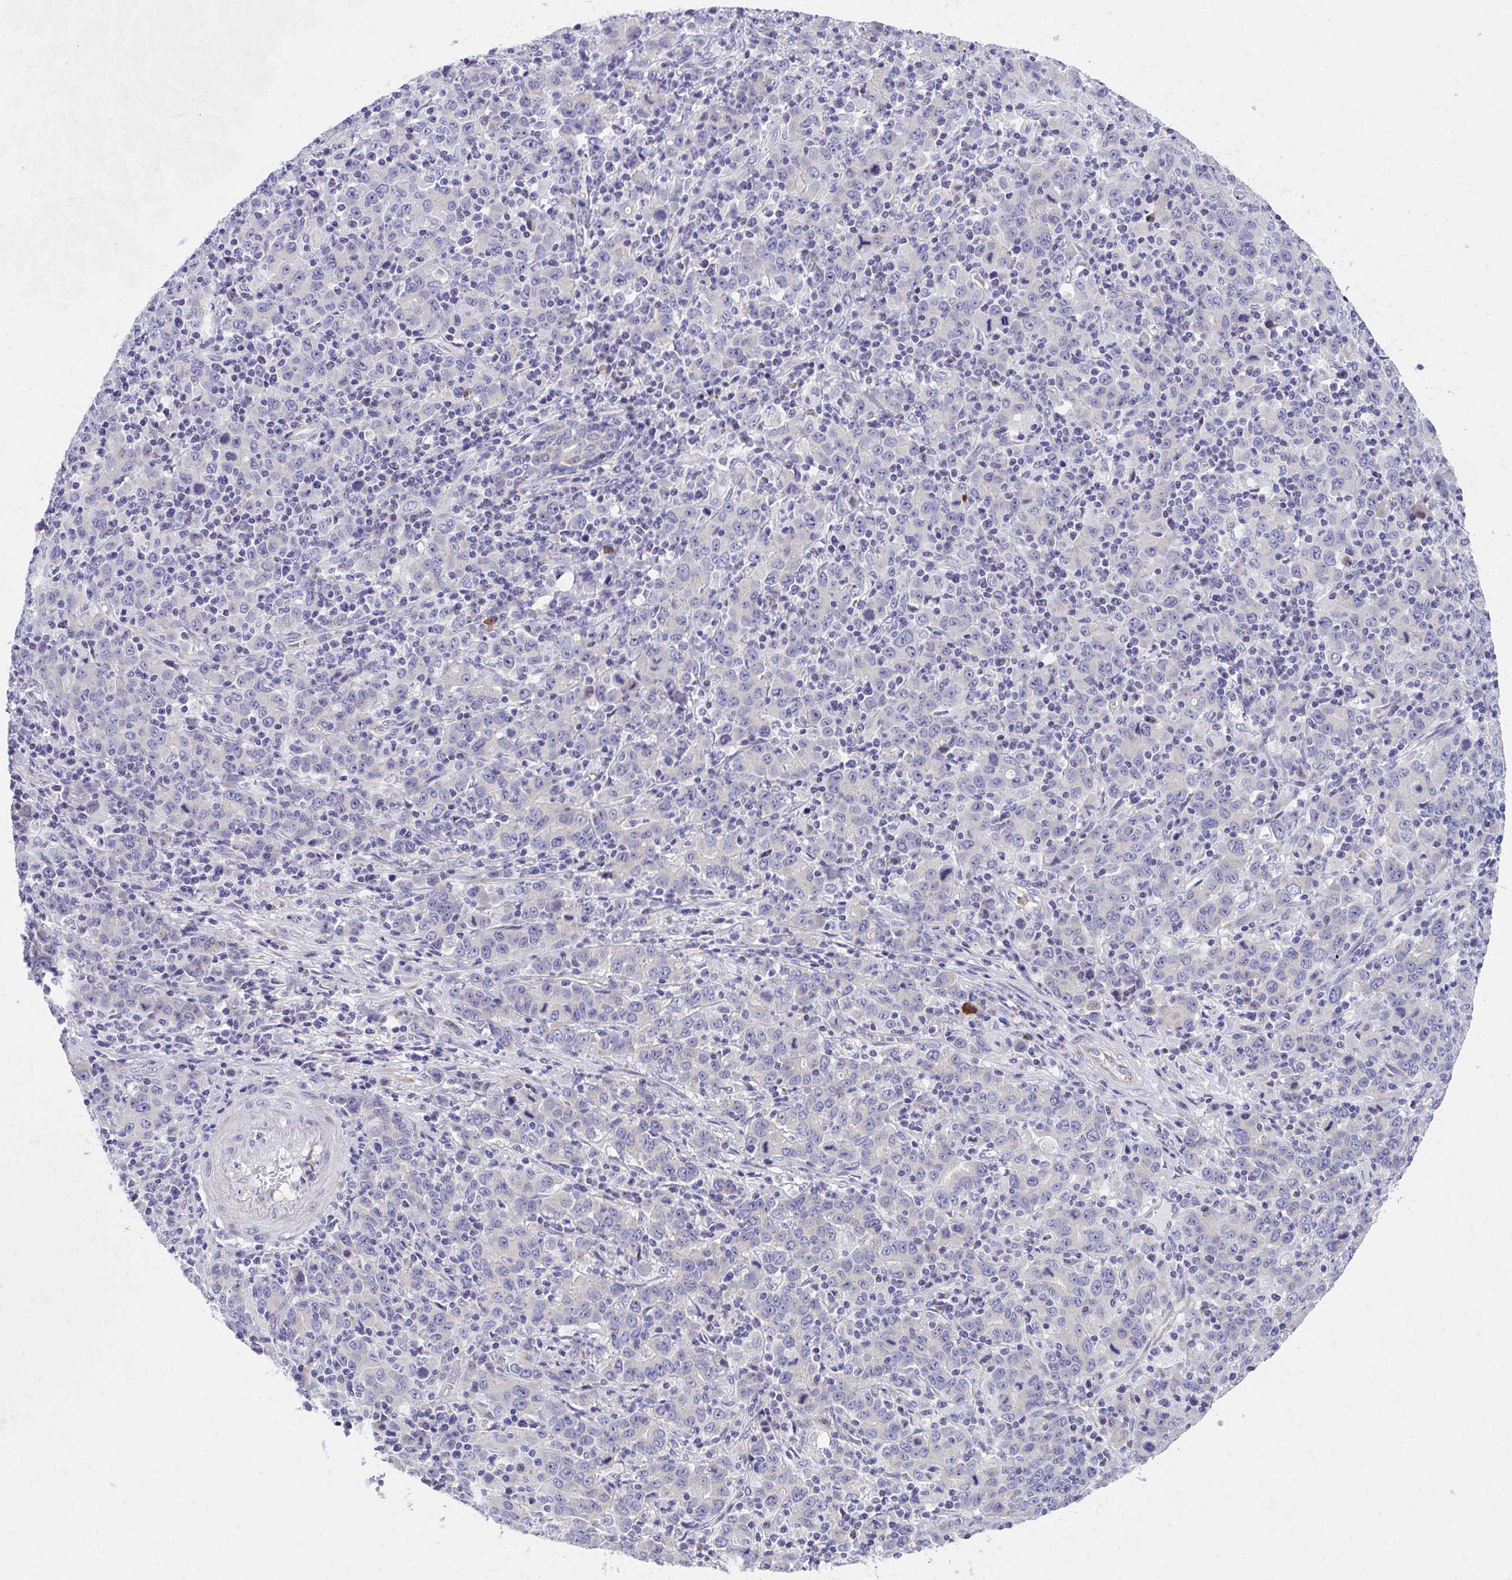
{"staining": {"intensity": "negative", "quantity": "none", "location": "none"}, "tissue": "stomach cancer", "cell_type": "Tumor cells", "image_type": "cancer", "snomed": [{"axis": "morphology", "description": "Adenocarcinoma, NOS"}, {"axis": "topography", "description": "Stomach, upper"}], "caption": "Immunohistochemistry of stomach cancer reveals no staining in tumor cells.", "gene": "IL37", "patient": {"sex": "male", "age": 69}}